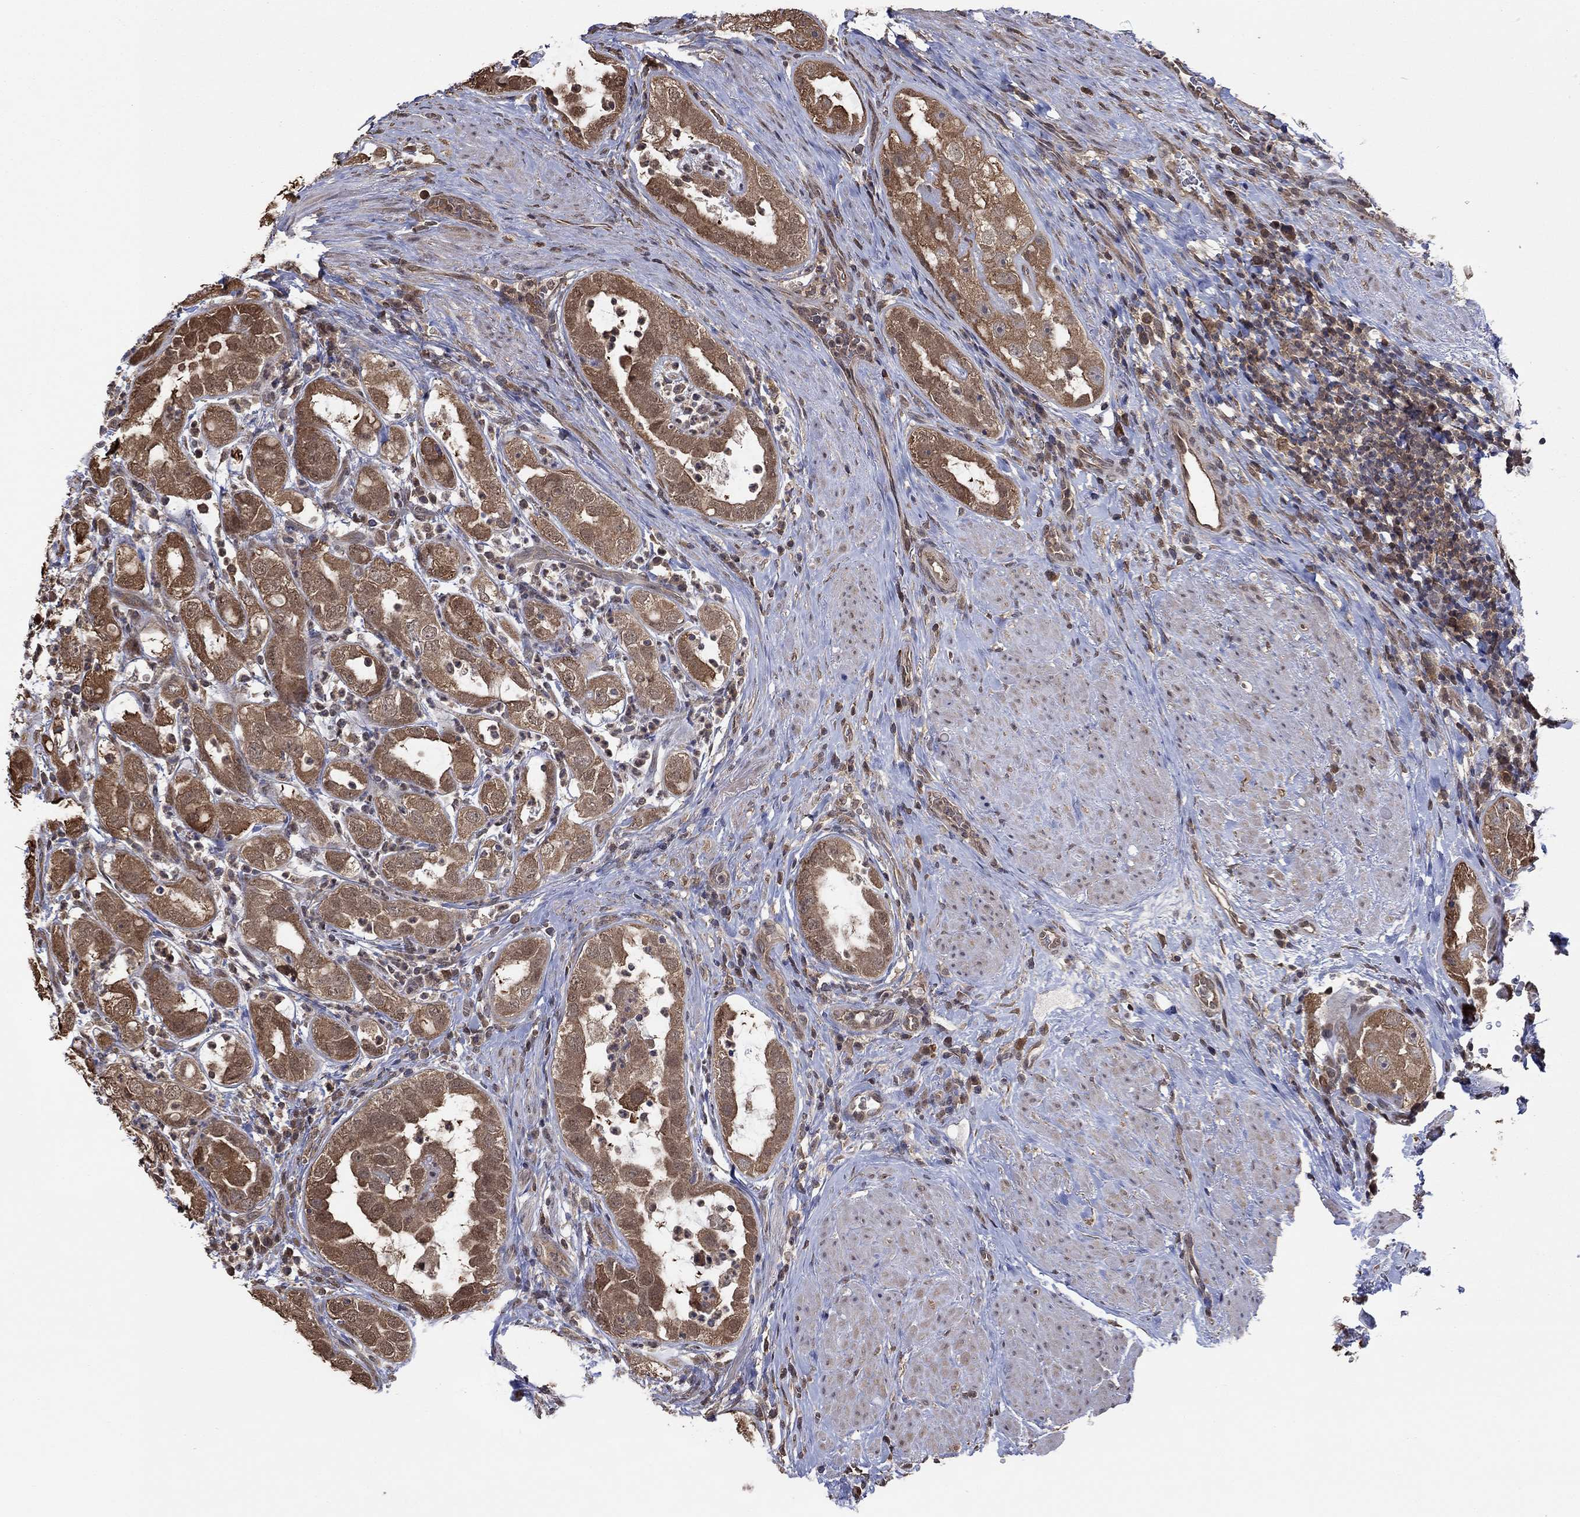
{"staining": {"intensity": "moderate", "quantity": "25%-75%", "location": "cytoplasmic/membranous"}, "tissue": "urothelial cancer", "cell_type": "Tumor cells", "image_type": "cancer", "snomed": [{"axis": "morphology", "description": "Urothelial carcinoma, High grade"}, {"axis": "topography", "description": "Urinary bladder"}], "caption": "Immunohistochemical staining of human urothelial carcinoma (high-grade) demonstrates moderate cytoplasmic/membranous protein positivity in approximately 25%-75% of tumor cells.", "gene": "RNF114", "patient": {"sex": "female", "age": 41}}